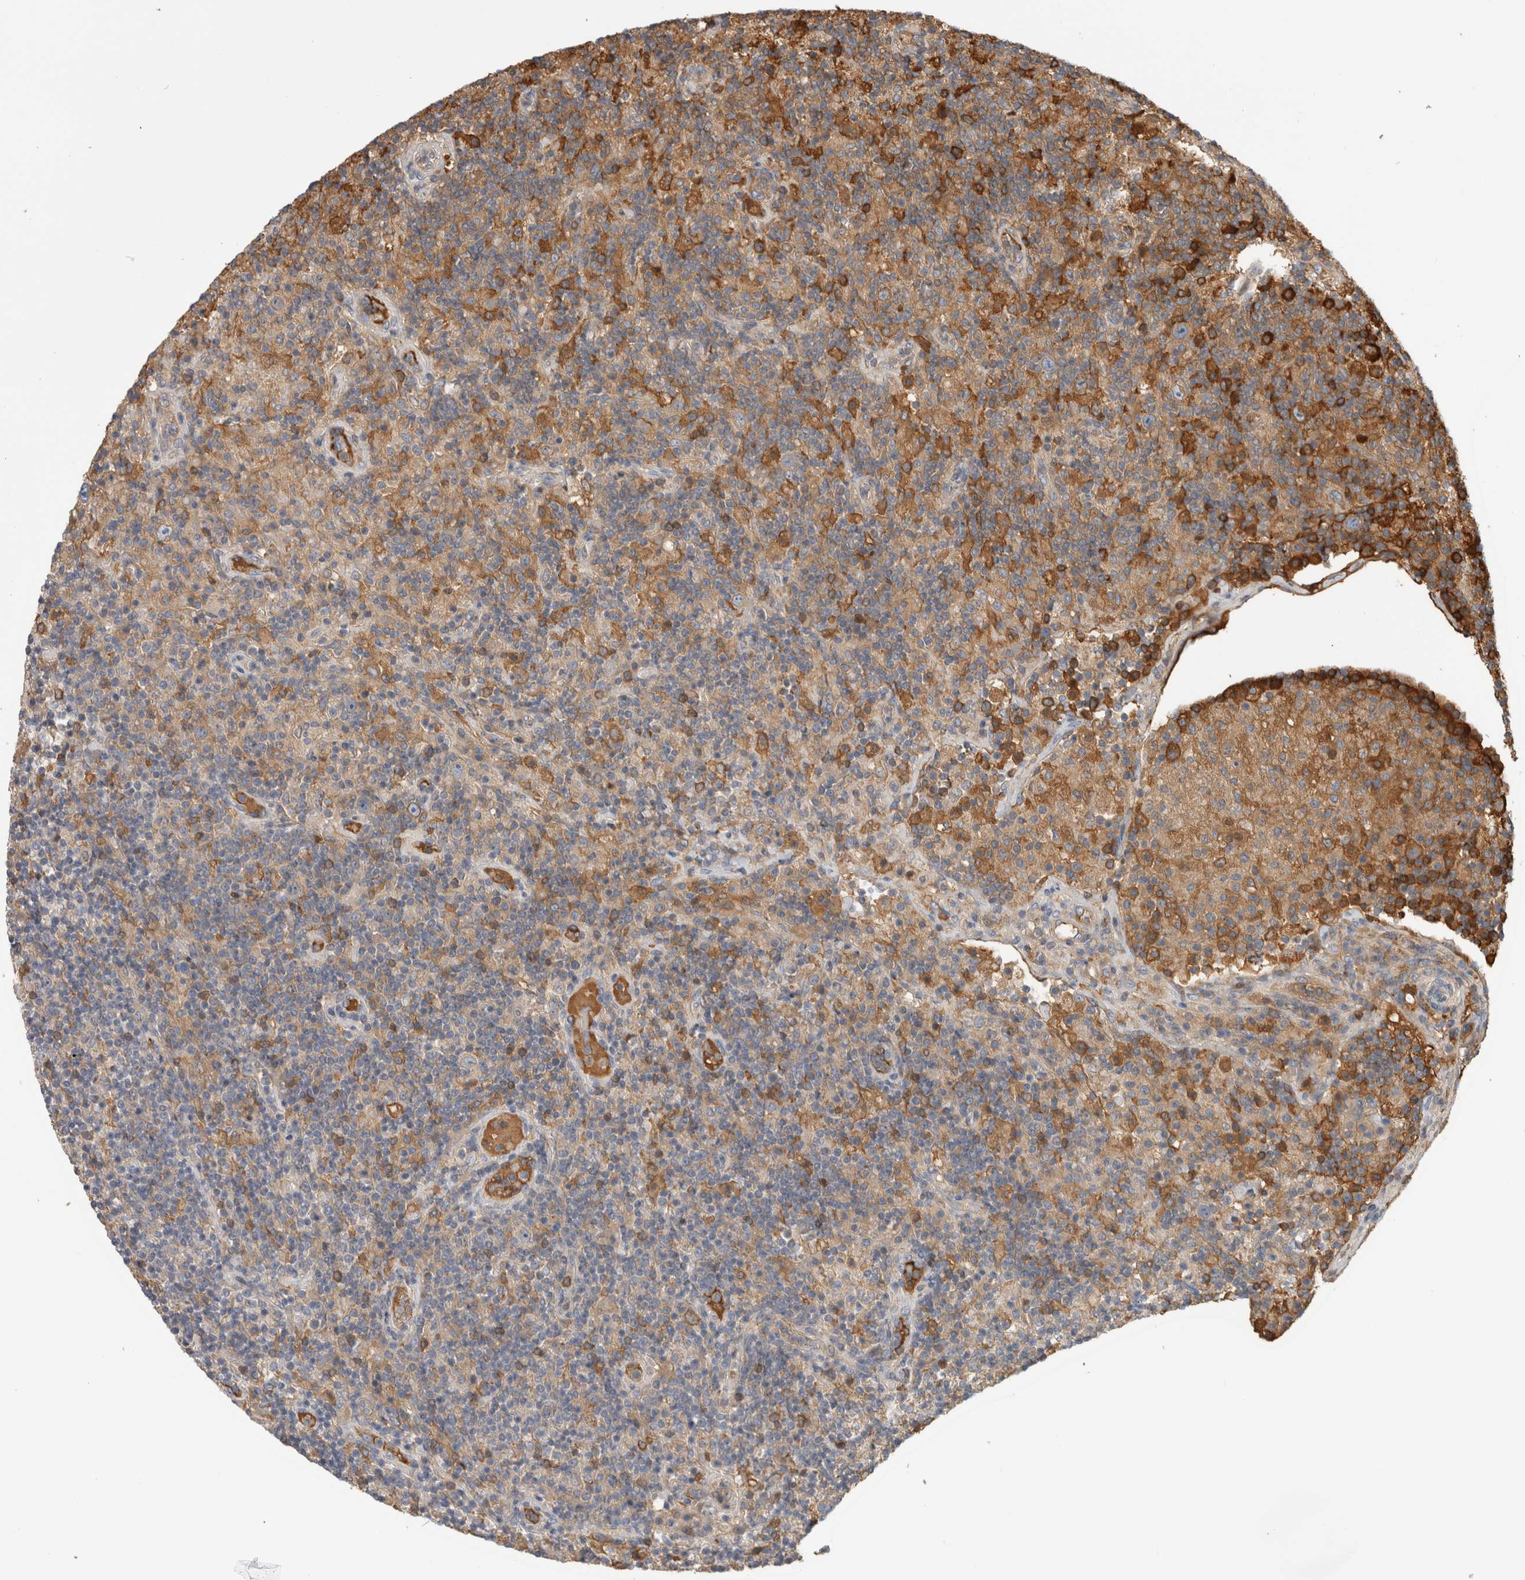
{"staining": {"intensity": "negative", "quantity": "none", "location": "none"}, "tissue": "lymphoma", "cell_type": "Tumor cells", "image_type": "cancer", "snomed": [{"axis": "morphology", "description": "Hodgkin's disease, NOS"}, {"axis": "topography", "description": "Lymph node"}], "caption": "Immunohistochemistry (IHC) image of neoplastic tissue: human lymphoma stained with DAB exhibits no significant protein positivity in tumor cells.", "gene": "TBCE", "patient": {"sex": "male", "age": 70}}